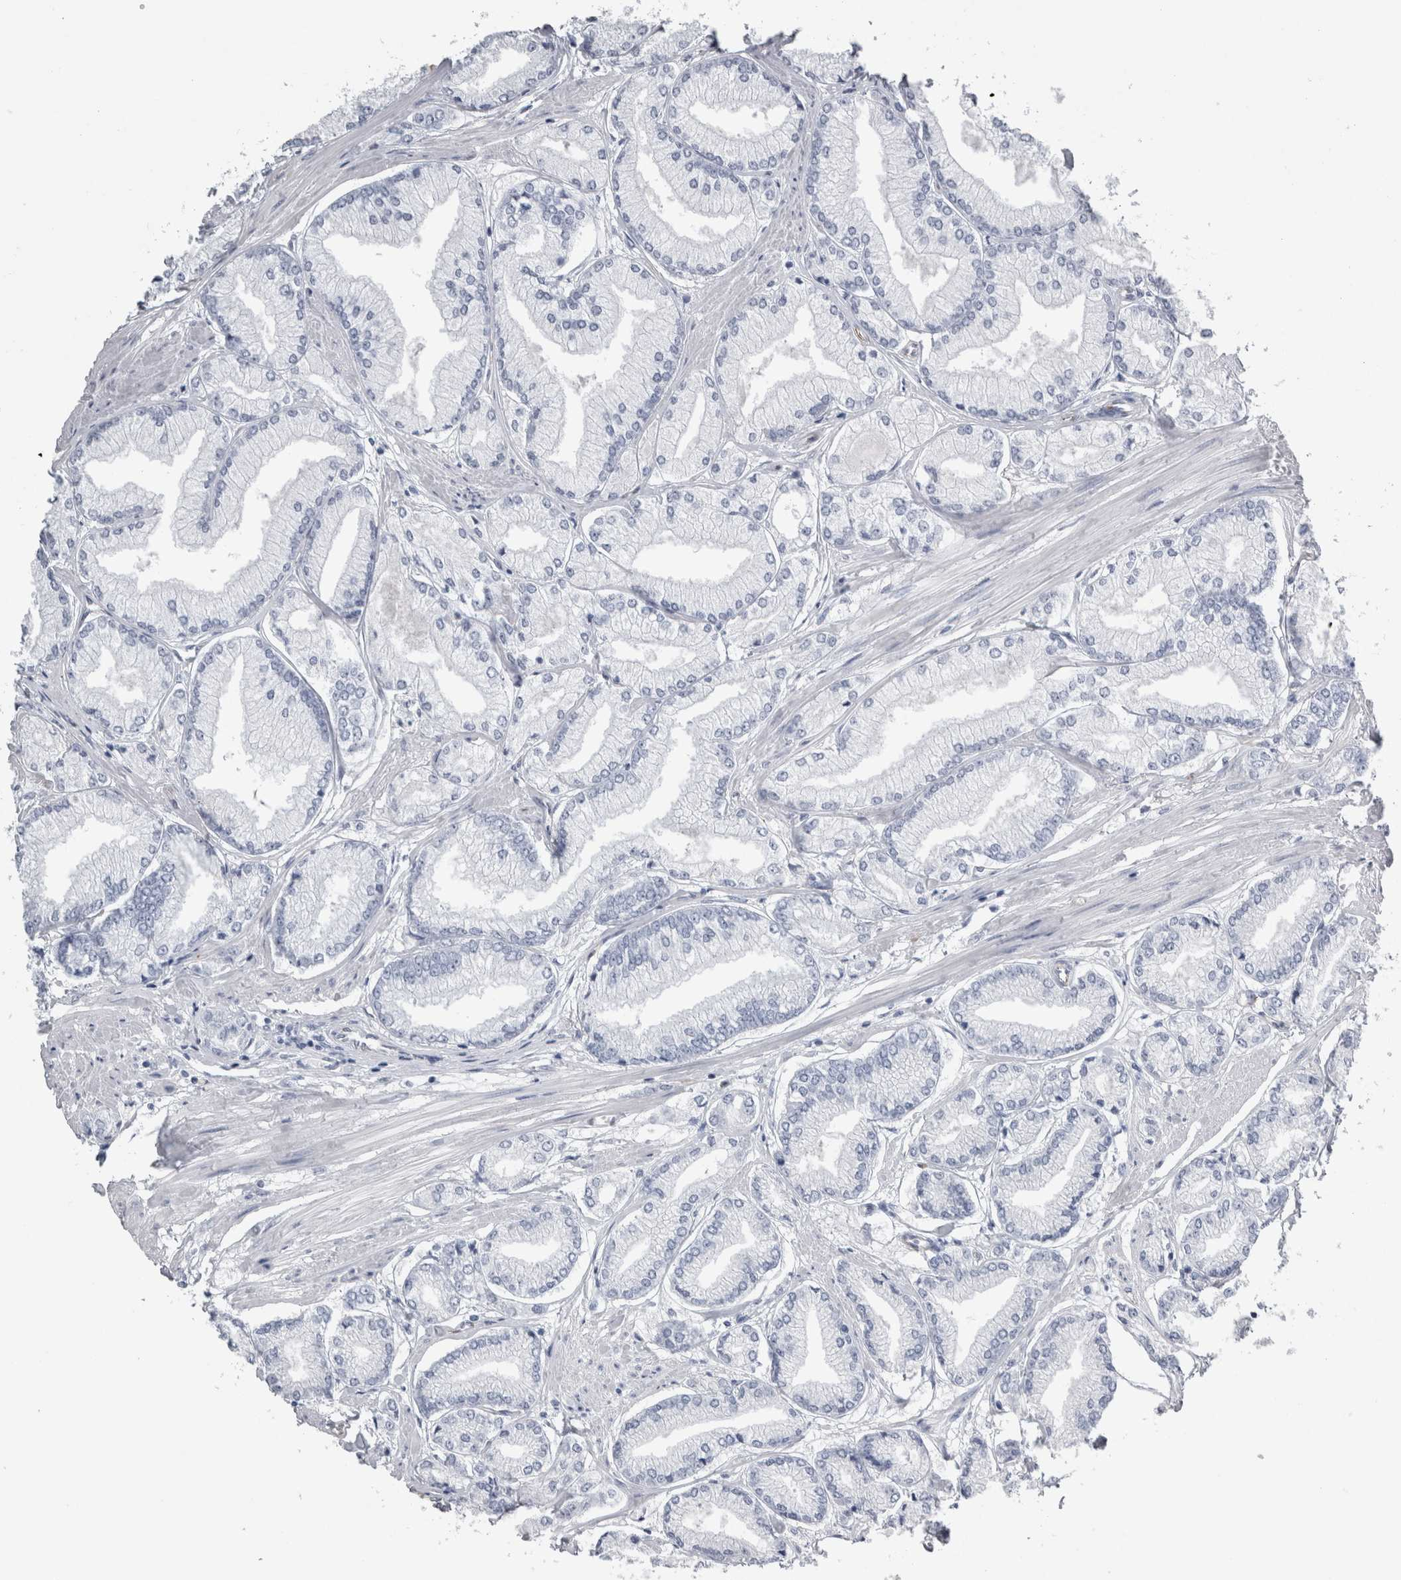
{"staining": {"intensity": "negative", "quantity": "none", "location": "none"}, "tissue": "prostate cancer", "cell_type": "Tumor cells", "image_type": "cancer", "snomed": [{"axis": "morphology", "description": "Adenocarcinoma, Low grade"}, {"axis": "topography", "description": "Prostate"}], "caption": "This histopathology image is of prostate cancer (adenocarcinoma (low-grade)) stained with IHC to label a protein in brown with the nuclei are counter-stained blue. There is no positivity in tumor cells. (IHC, brightfield microscopy, high magnification).", "gene": "VWDE", "patient": {"sex": "male", "age": 52}}